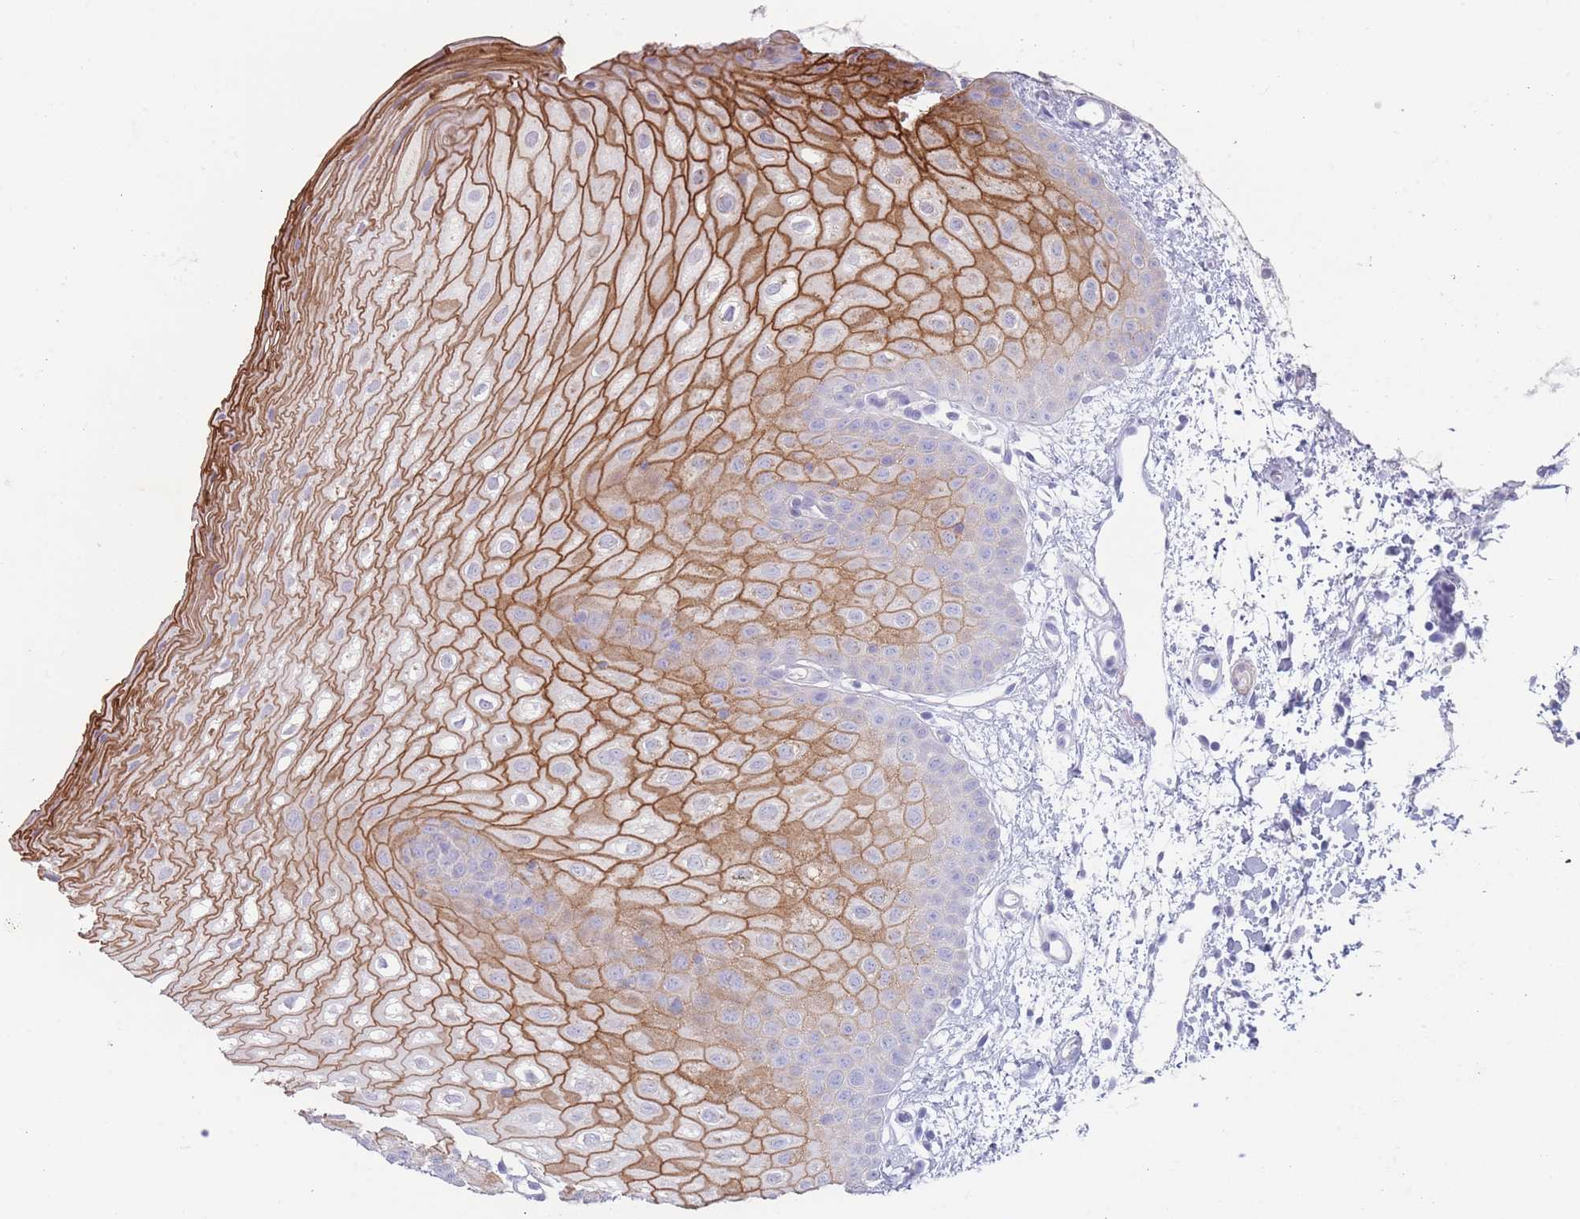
{"staining": {"intensity": "moderate", "quantity": "<25%", "location": "cytoplasmic/membranous"}, "tissue": "oral mucosa", "cell_type": "Squamous epithelial cells", "image_type": "normal", "snomed": [{"axis": "morphology", "description": "Normal tissue, NOS"}, {"axis": "topography", "description": "Oral tissue"}], "caption": "Immunohistochemical staining of normal oral mucosa reveals moderate cytoplasmic/membranous protein staining in approximately <25% of squamous epithelial cells. The staining was performed using DAB (3,3'-diaminobenzidine) to visualize the protein expression in brown, while the nuclei were stained in blue with hematoxylin (Magnification: 20x).", "gene": "RHBG", "patient": {"sex": "female", "age": 67}}